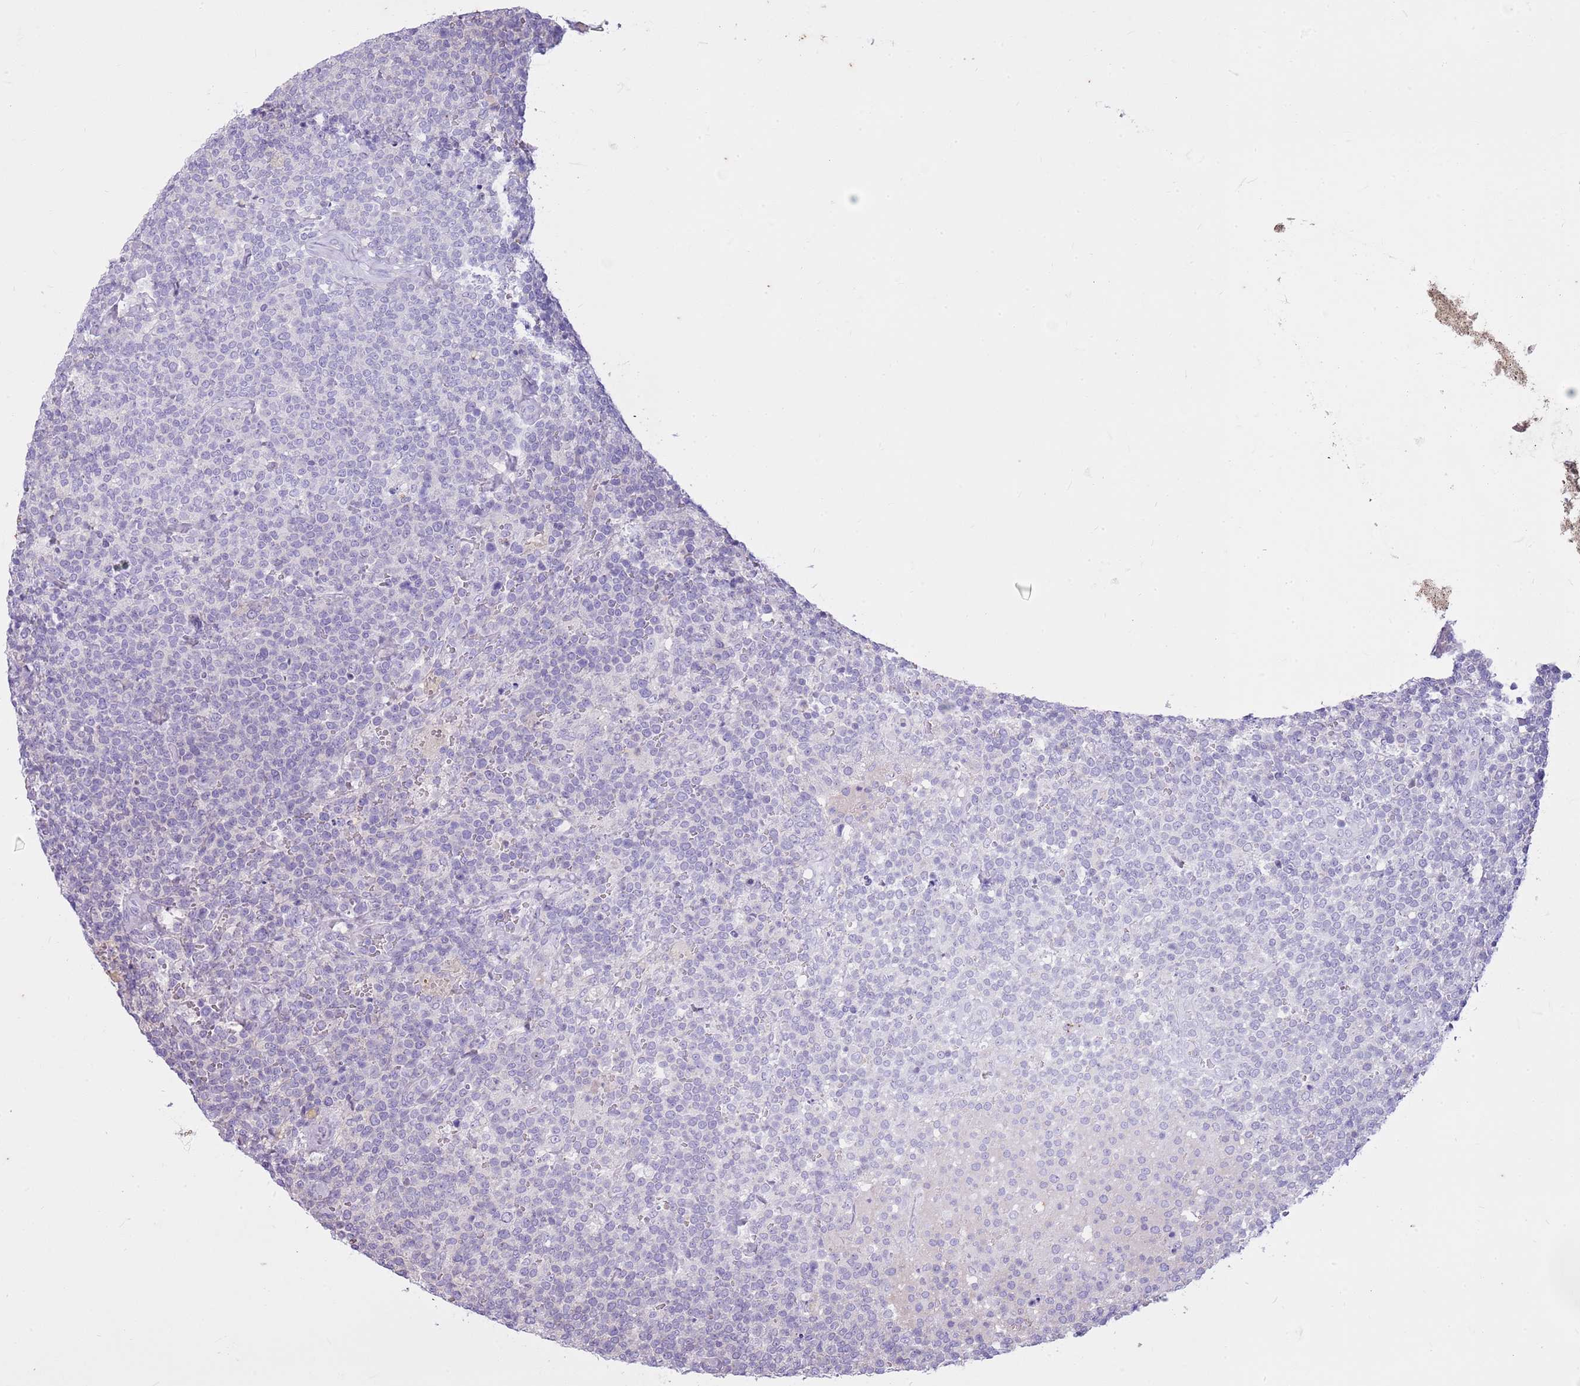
{"staining": {"intensity": "negative", "quantity": "none", "location": "none"}, "tissue": "lymphoma", "cell_type": "Tumor cells", "image_type": "cancer", "snomed": [{"axis": "morphology", "description": "Malignant lymphoma, non-Hodgkin's type, High grade"}, {"axis": "topography", "description": "Lymph node"}], "caption": "Immunohistochemistry micrograph of neoplastic tissue: human lymphoma stained with DAB (3,3'-diaminobenzidine) reveals no significant protein staining in tumor cells.", "gene": "CNPPD1", "patient": {"sex": "male", "age": 61}}